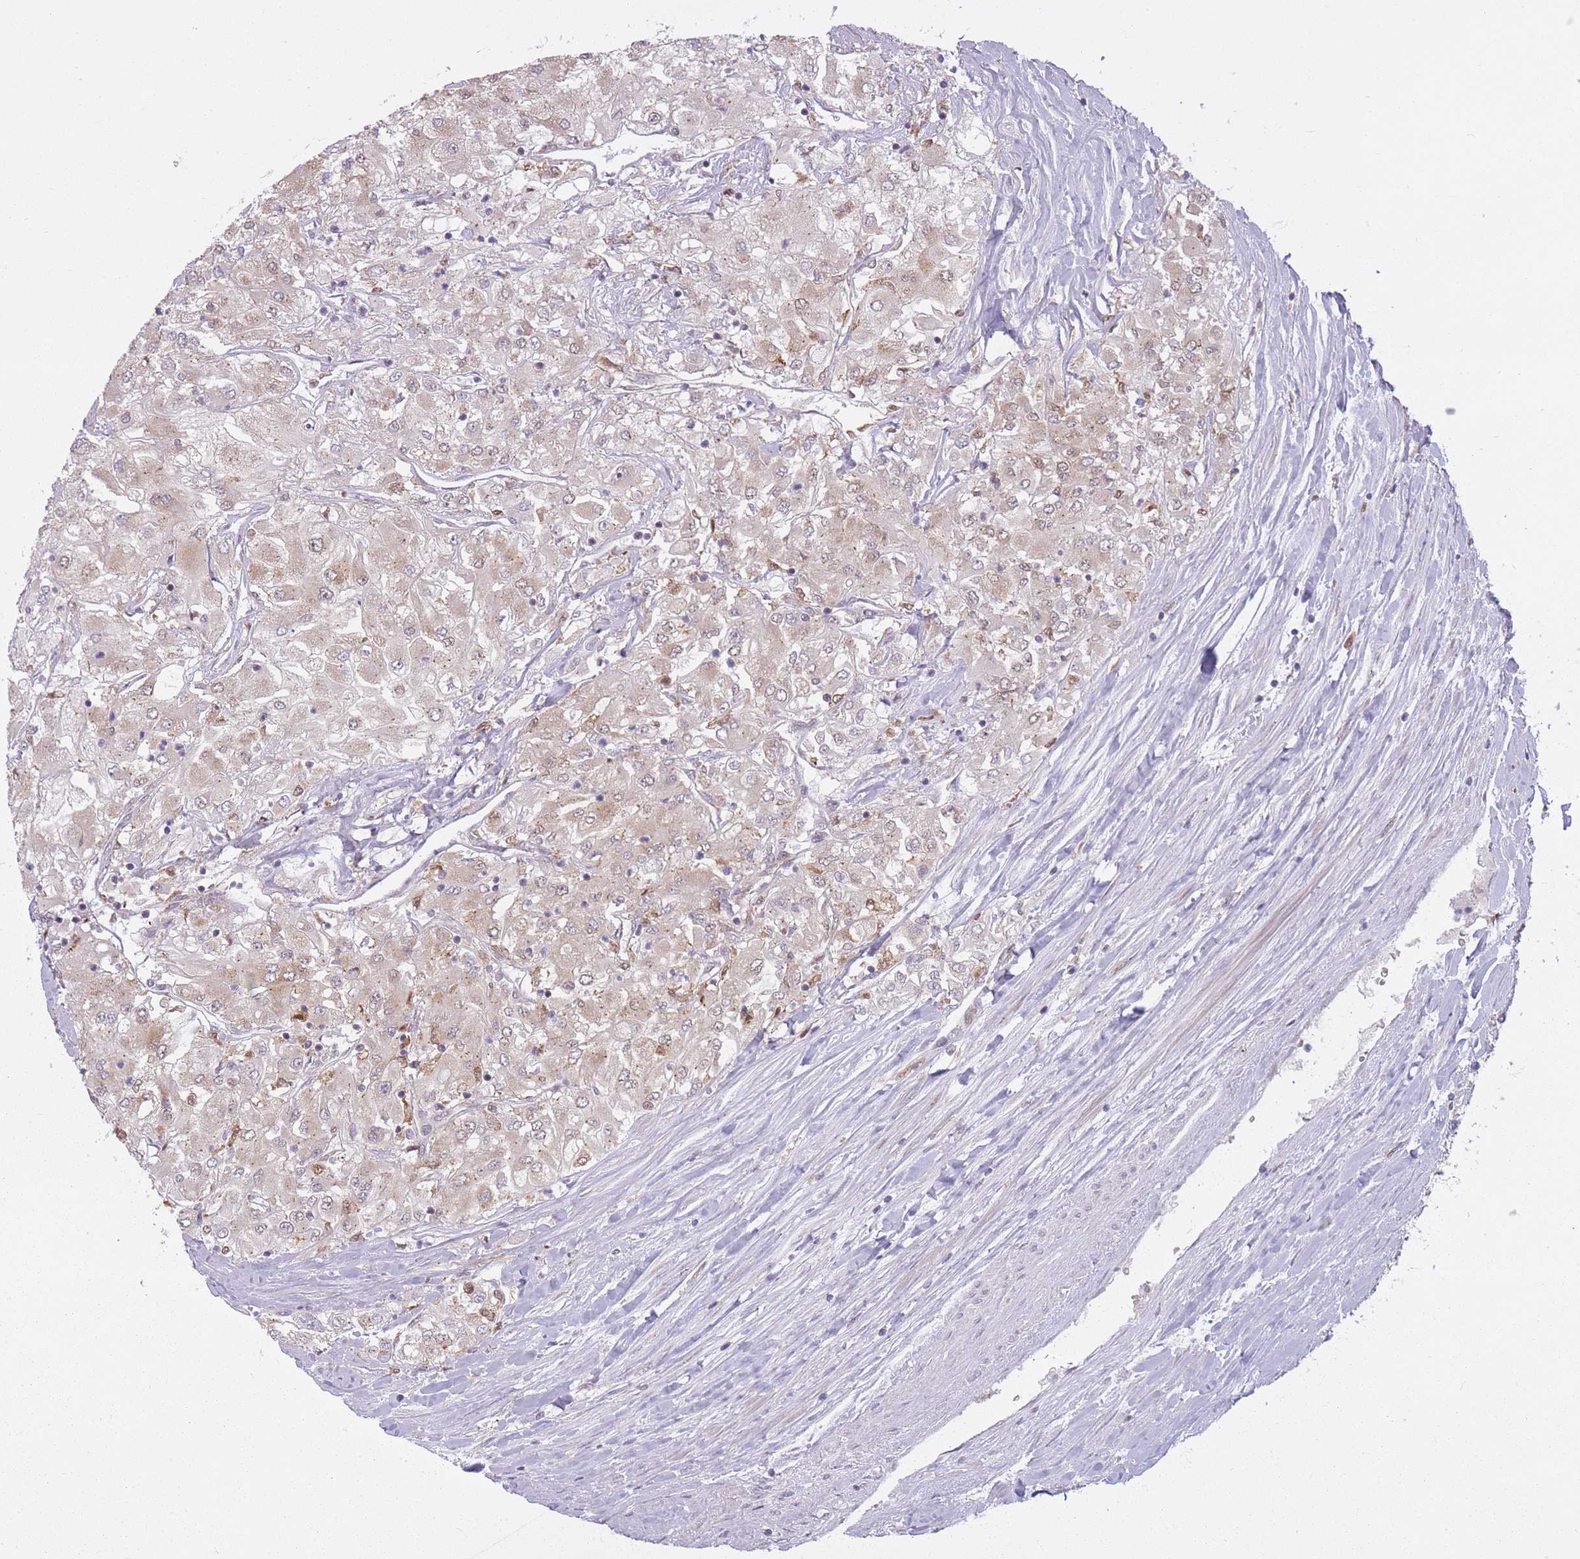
{"staining": {"intensity": "weak", "quantity": "<25%", "location": "cytoplasmic/membranous"}, "tissue": "renal cancer", "cell_type": "Tumor cells", "image_type": "cancer", "snomed": [{"axis": "morphology", "description": "Adenocarcinoma, NOS"}, {"axis": "topography", "description": "Kidney"}], "caption": "The image demonstrates no staining of tumor cells in renal cancer (adenocarcinoma).", "gene": "LGALS9", "patient": {"sex": "male", "age": 80}}